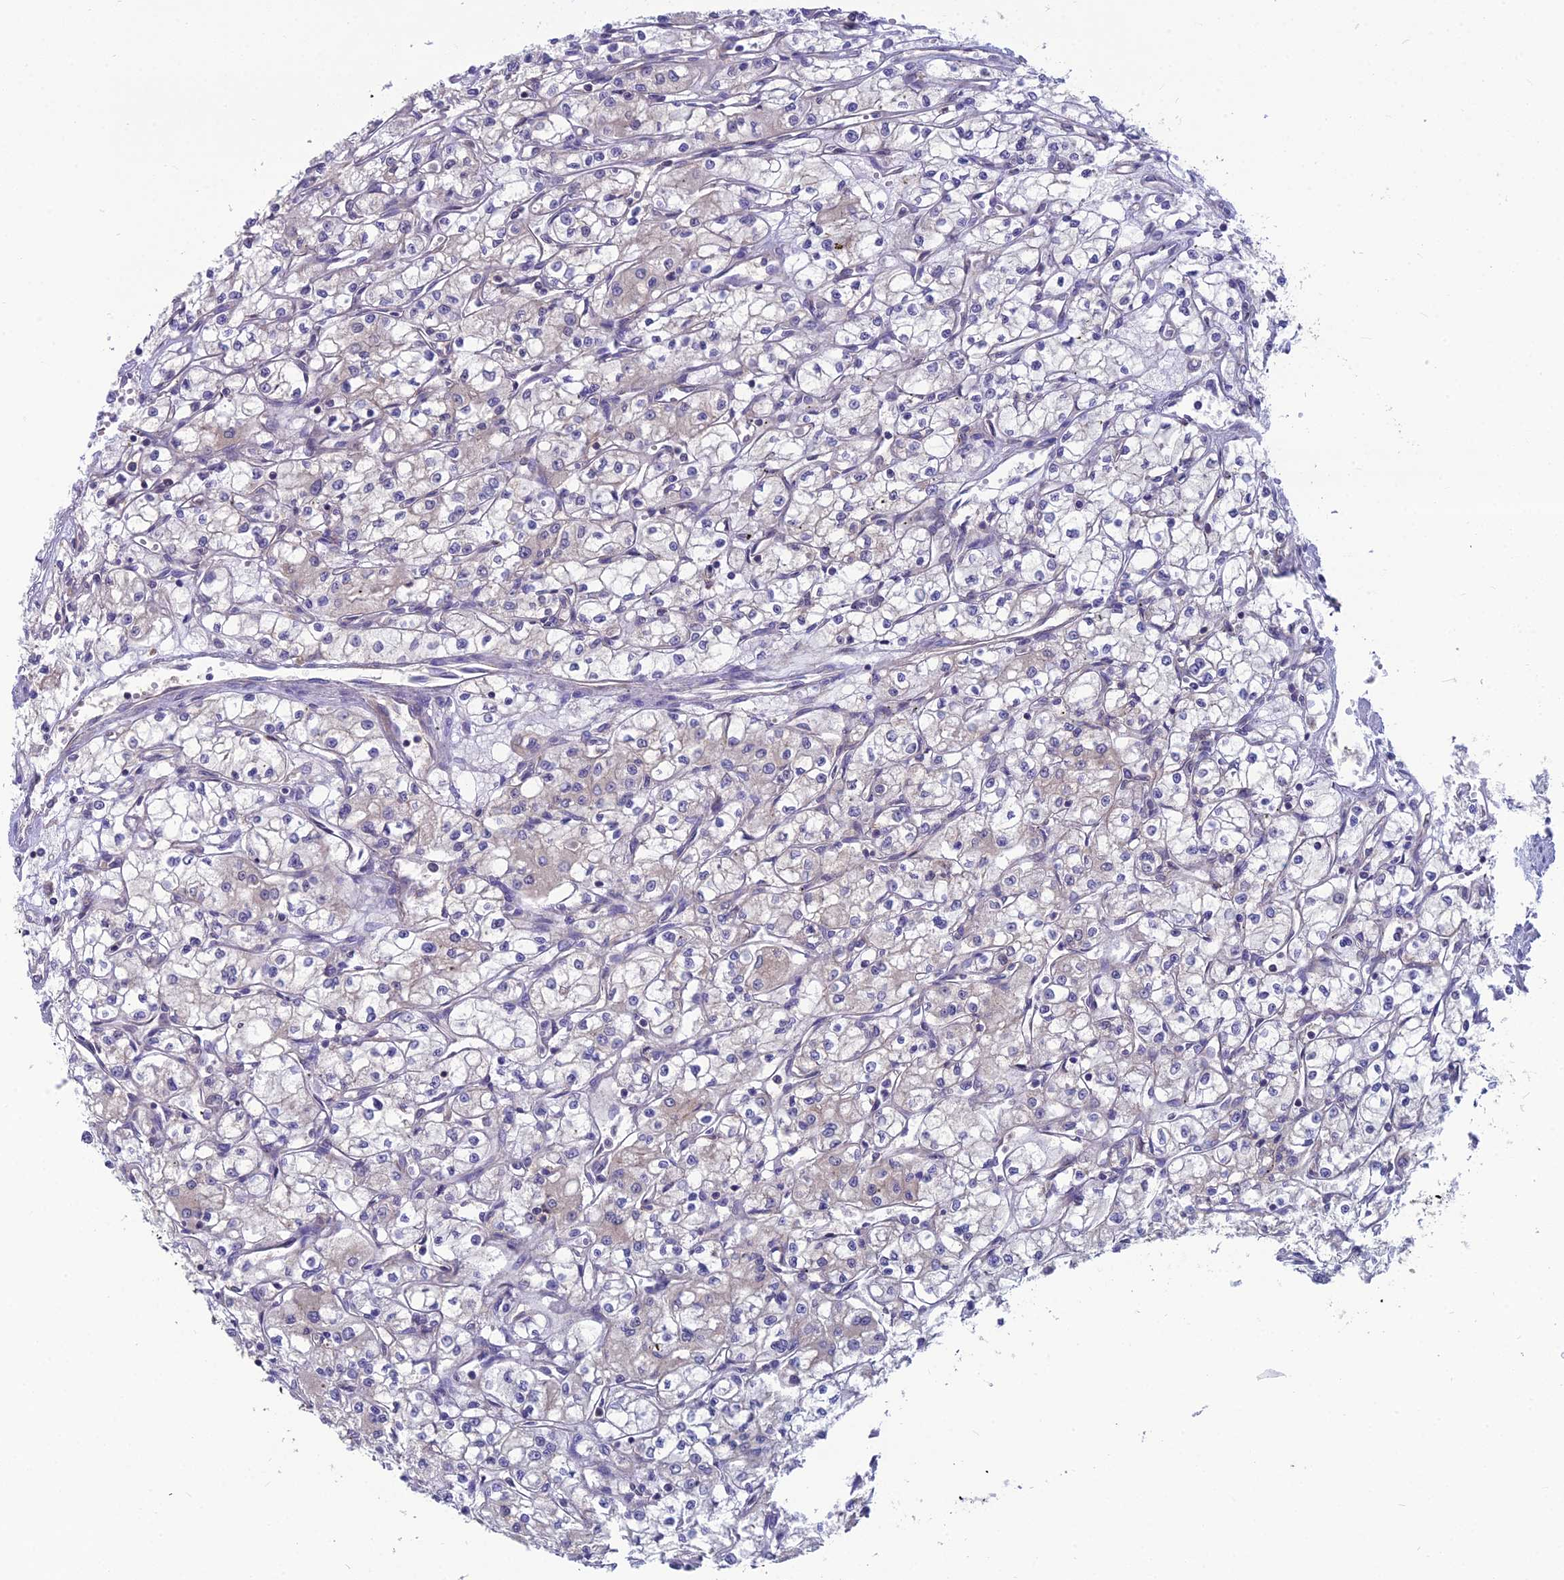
{"staining": {"intensity": "negative", "quantity": "none", "location": "none"}, "tissue": "renal cancer", "cell_type": "Tumor cells", "image_type": "cancer", "snomed": [{"axis": "morphology", "description": "Adenocarcinoma, NOS"}, {"axis": "topography", "description": "Kidney"}], "caption": "Immunohistochemical staining of human renal cancer shows no significant positivity in tumor cells.", "gene": "MVD", "patient": {"sex": "male", "age": 59}}